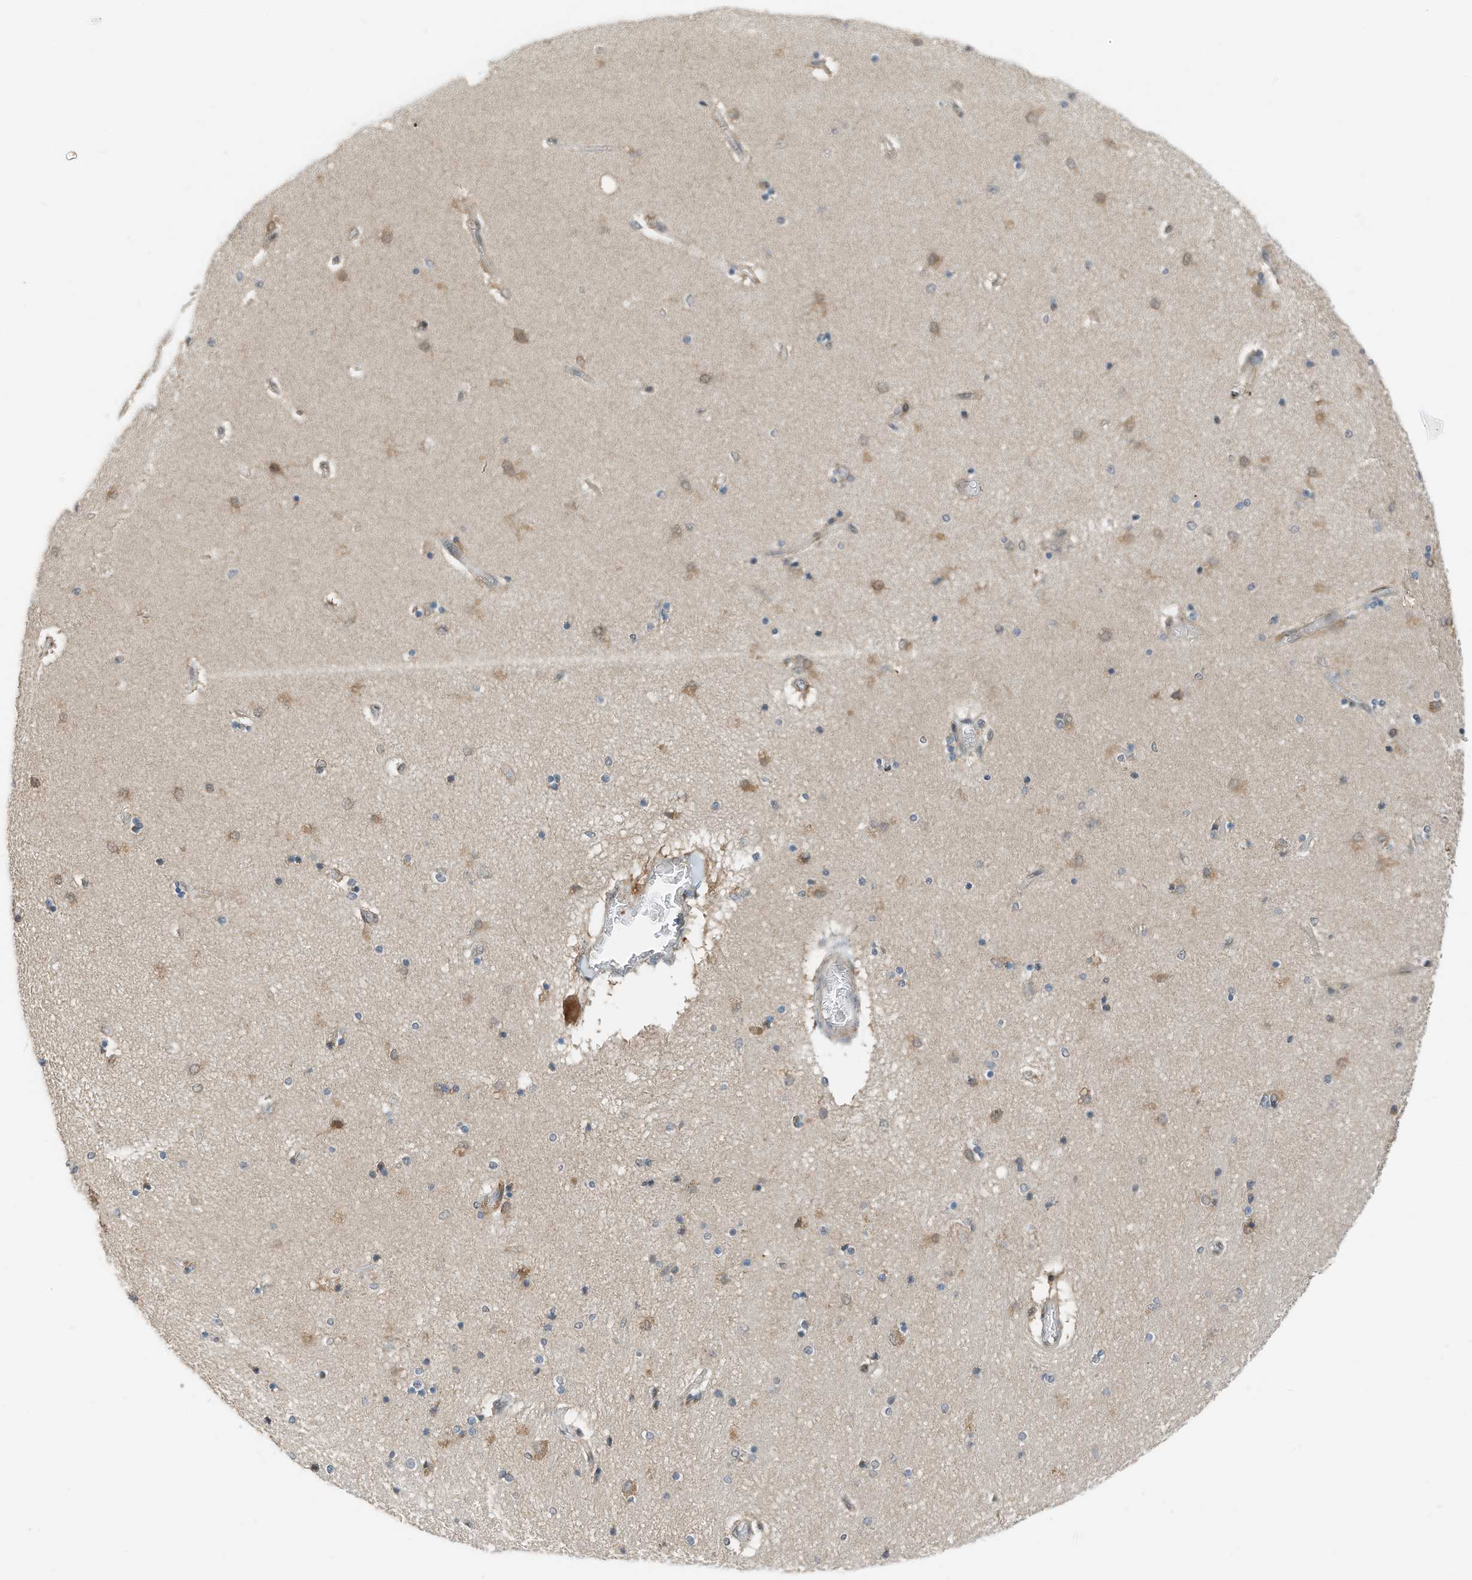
{"staining": {"intensity": "moderate", "quantity": "<25%", "location": "cytoplasmic/membranous"}, "tissue": "hippocampus", "cell_type": "Glial cells", "image_type": "normal", "snomed": [{"axis": "morphology", "description": "Normal tissue, NOS"}, {"axis": "topography", "description": "Hippocampus"}], "caption": "DAB (3,3'-diaminobenzidine) immunohistochemical staining of unremarkable hippocampus demonstrates moderate cytoplasmic/membranous protein expression in about <25% of glial cells.", "gene": "RMND1", "patient": {"sex": "female", "age": 54}}